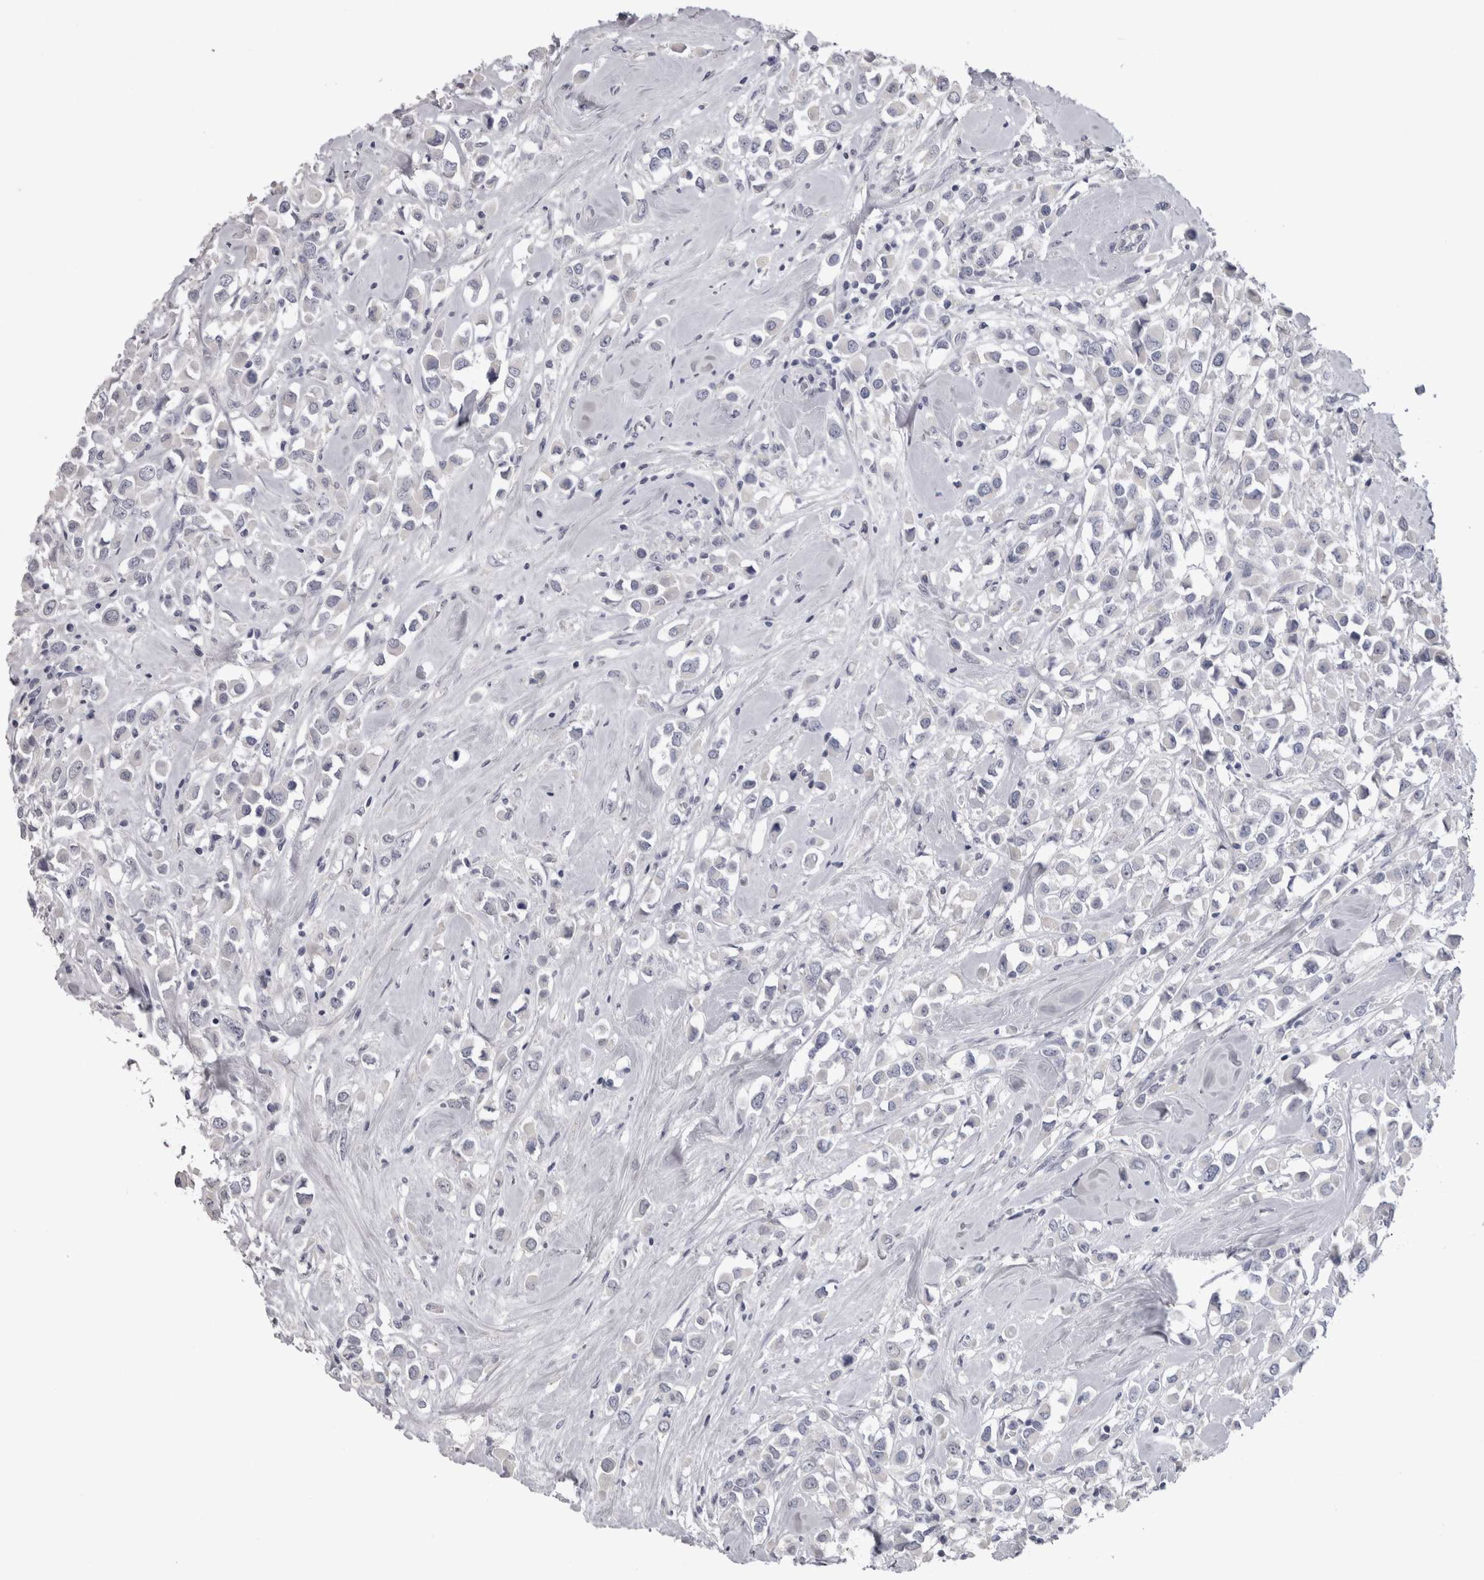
{"staining": {"intensity": "negative", "quantity": "none", "location": "none"}, "tissue": "breast cancer", "cell_type": "Tumor cells", "image_type": "cancer", "snomed": [{"axis": "morphology", "description": "Duct carcinoma"}, {"axis": "topography", "description": "Breast"}], "caption": "Immunohistochemical staining of human breast cancer (invasive ductal carcinoma) reveals no significant positivity in tumor cells.", "gene": "ADAM2", "patient": {"sex": "female", "age": 61}}